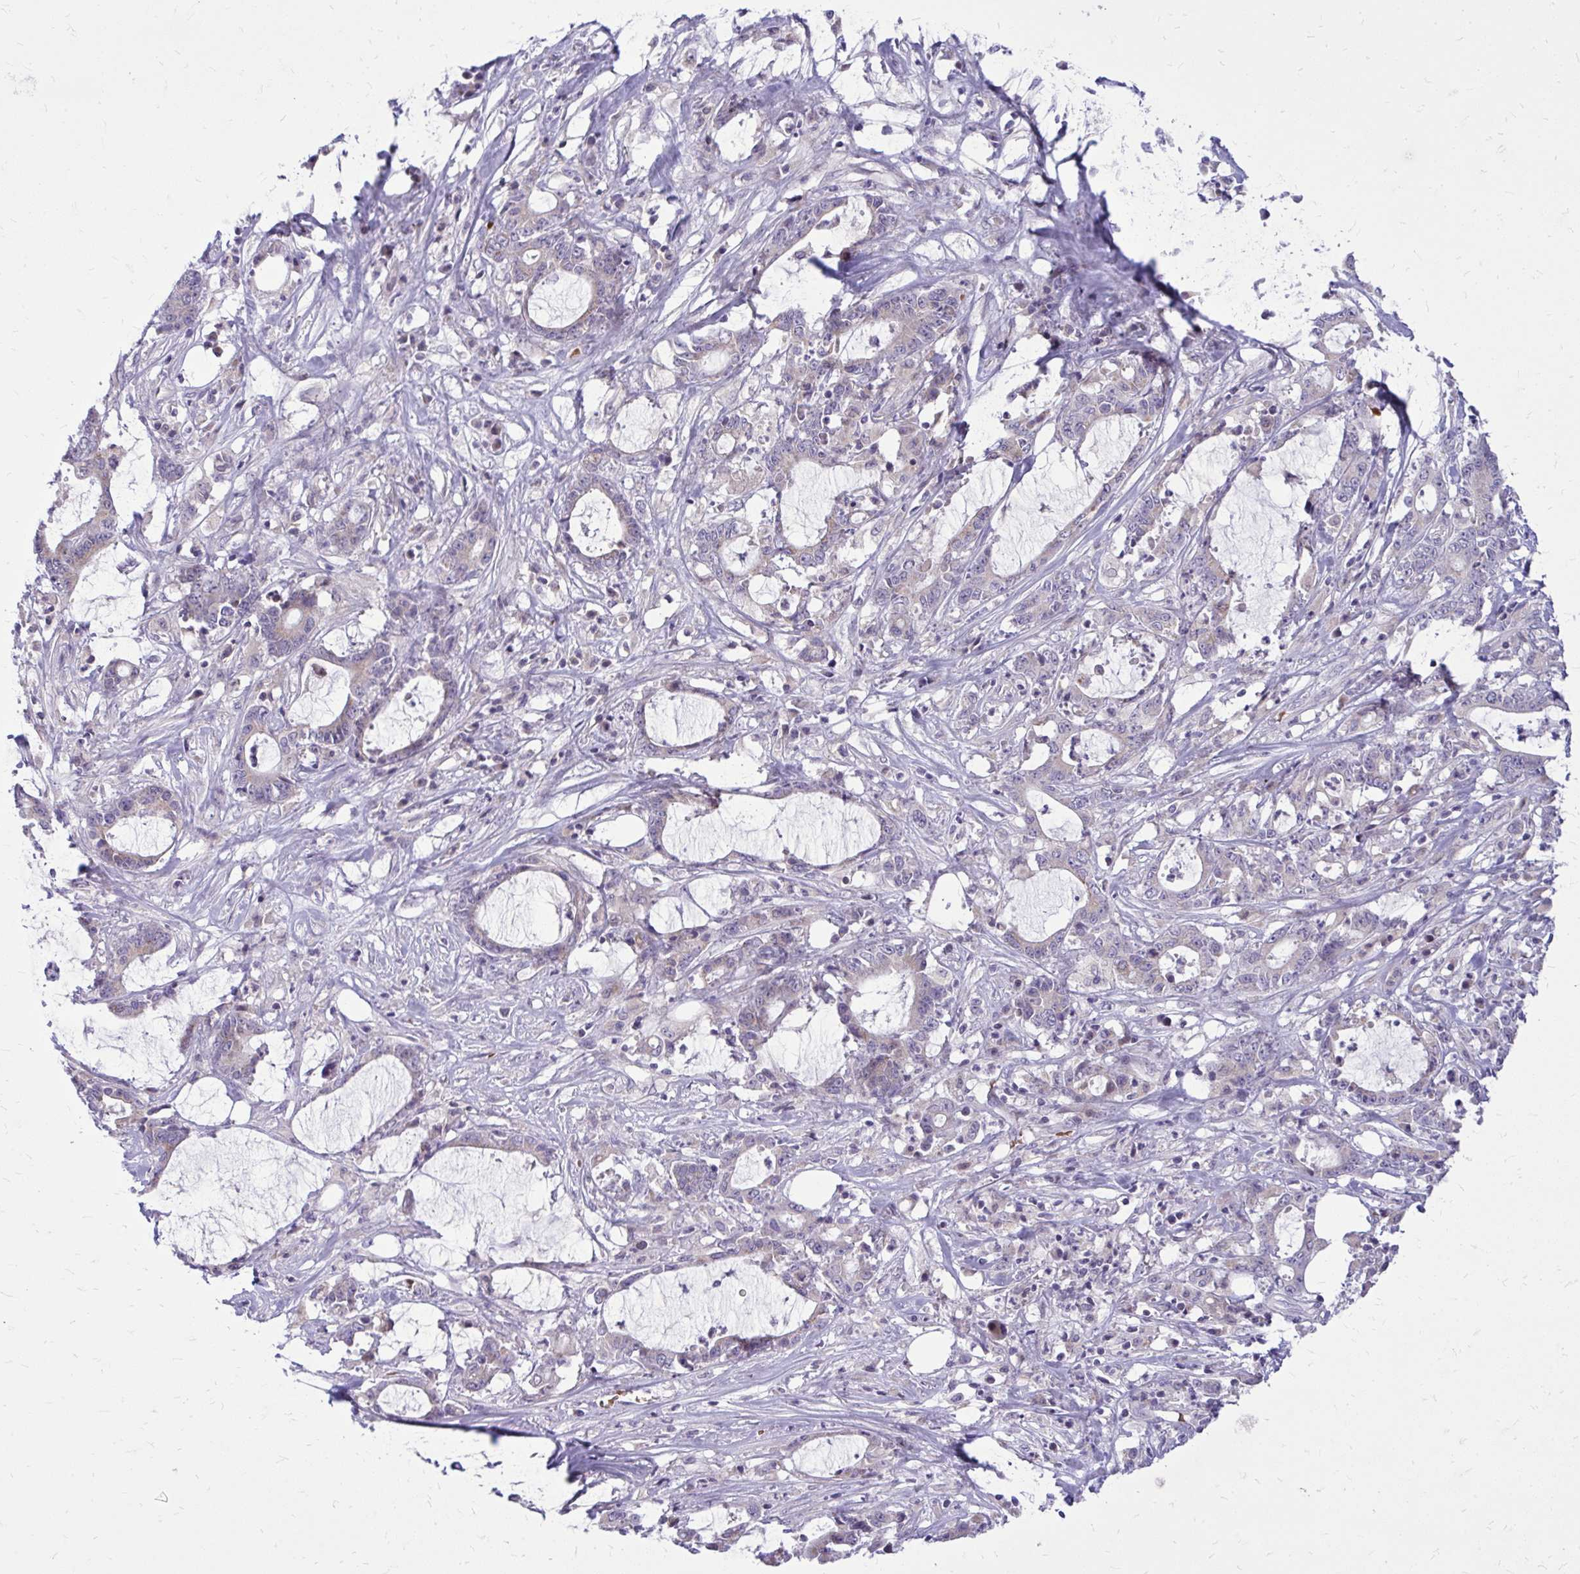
{"staining": {"intensity": "weak", "quantity": "<25%", "location": "cytoplasmic/membranous"}, "tissue": "stomach cancer", "cell_type": "Tumor cells", "image_type": "cancer", "snomed": [{"axis": "morphology", "description": "Adenocarcinoma, NOS"}, {"axis": "topography", "description": "Stomach, upper"}], "caption": "Protein analysis of stomach cancer (adenocarcinoma) demonstrates no significant positivity in tumor cells. (DAB (3,3'-diaminobenzidine) IHC, high magnification).", "gene": "DPY19L1", "patient": {"sex": "male", "age": 68}}